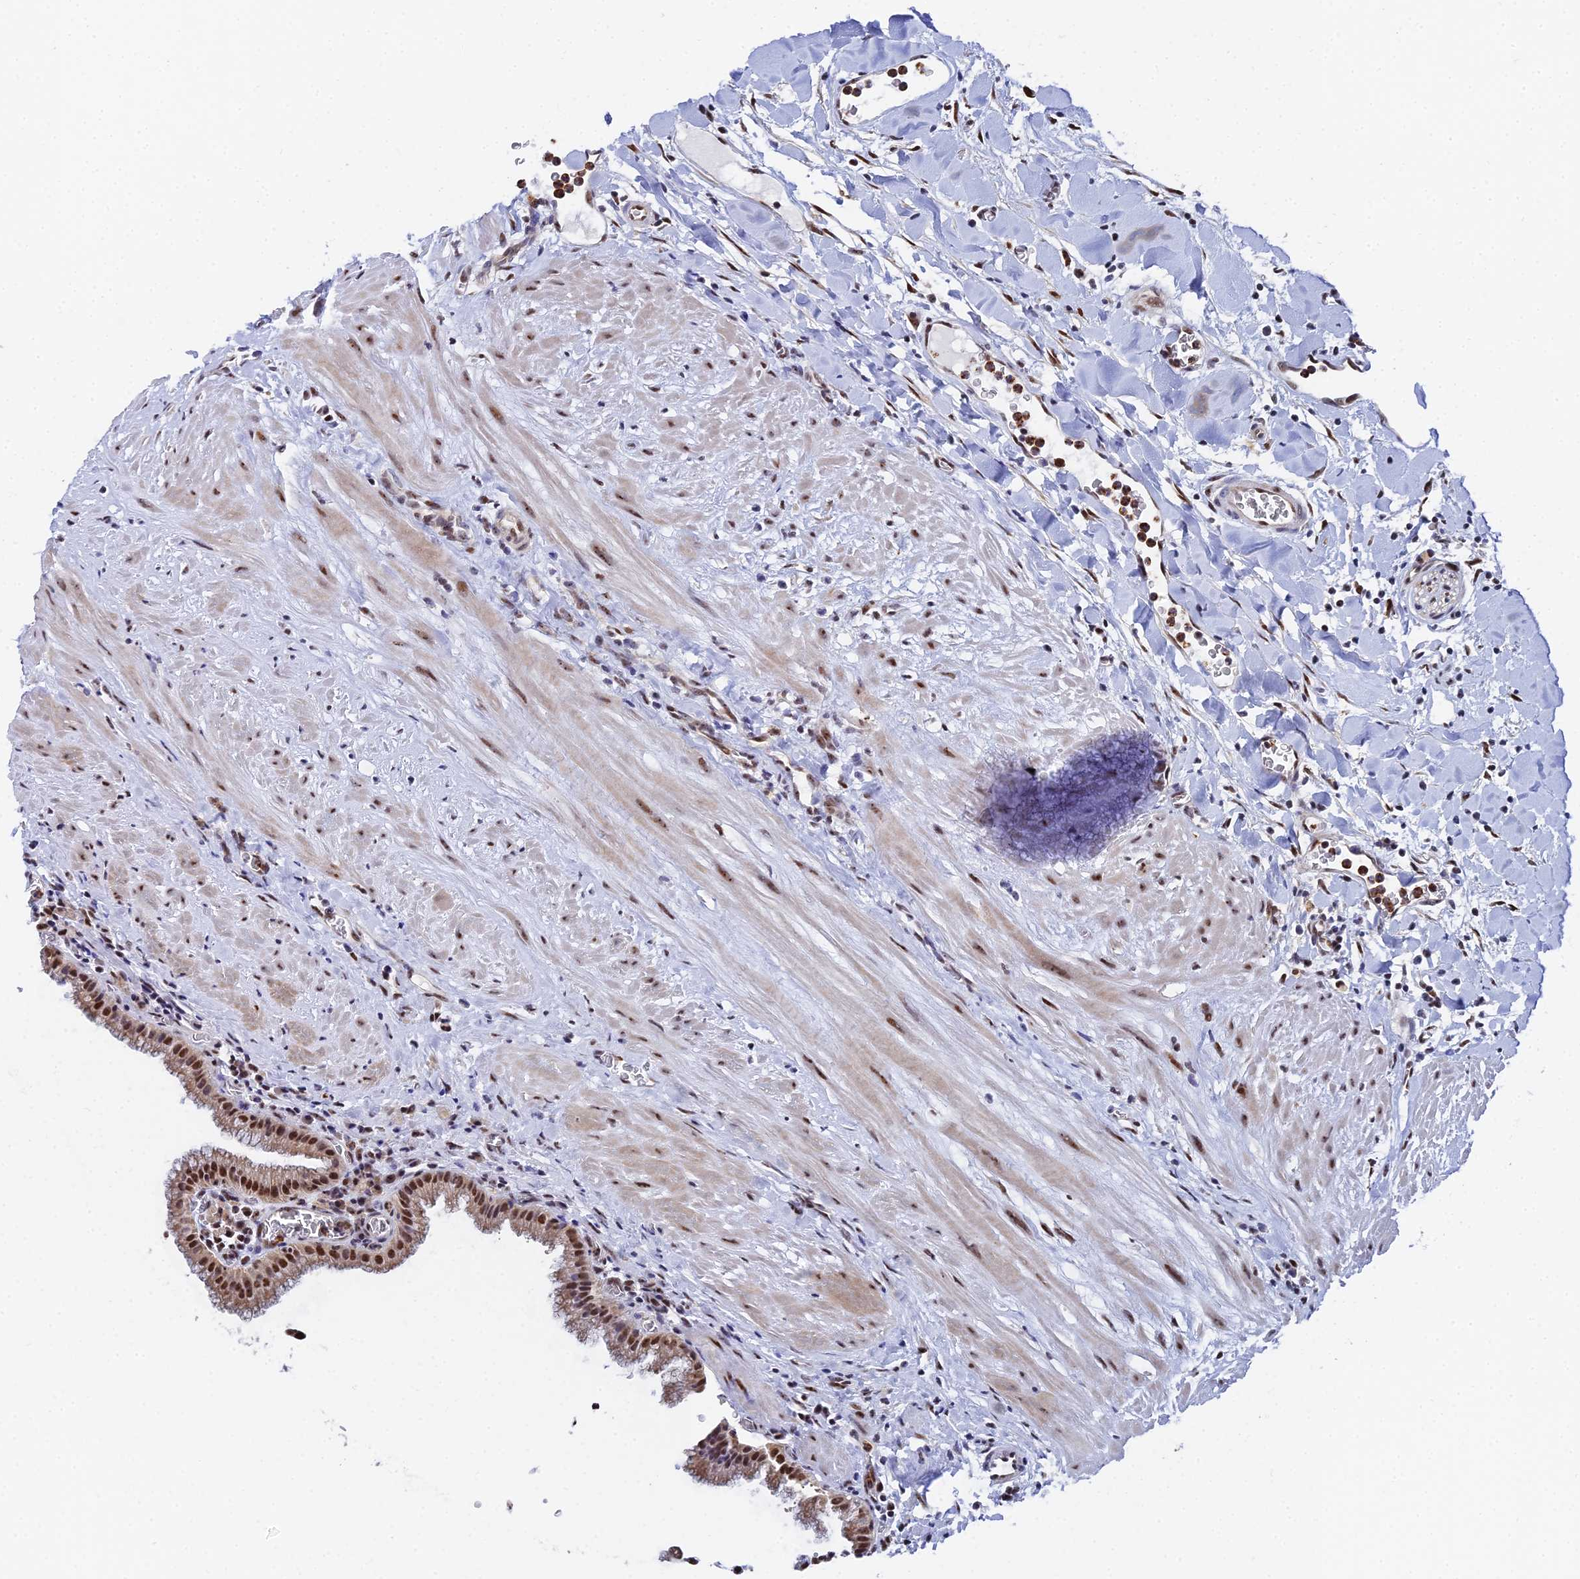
{"staining": {"intensity": "moderate", "quantity": ">75%", "location": "cytoplasmic/membranous,nuclear"}, "tissue": "gallbladder", "cell_type": "Glandular cells", "image_type": "normal", "snomed": [{"axis": "morphology", "description": "Normal tissue, NOS"}, {"axis": "topography", "description": "Gallbladder"}], "caption": "Gallbladder stained with IHC demonstrates moderate cytoplasmic/membranous,nuclear expression in about >75% of glandular cells. The protein is stained brown, and the nuclei are stained in blue (DAB IHC with brightfield microscopy, high magnification).", "gene": "TIFA", "patient": {"sex": "male", "age": 78}}